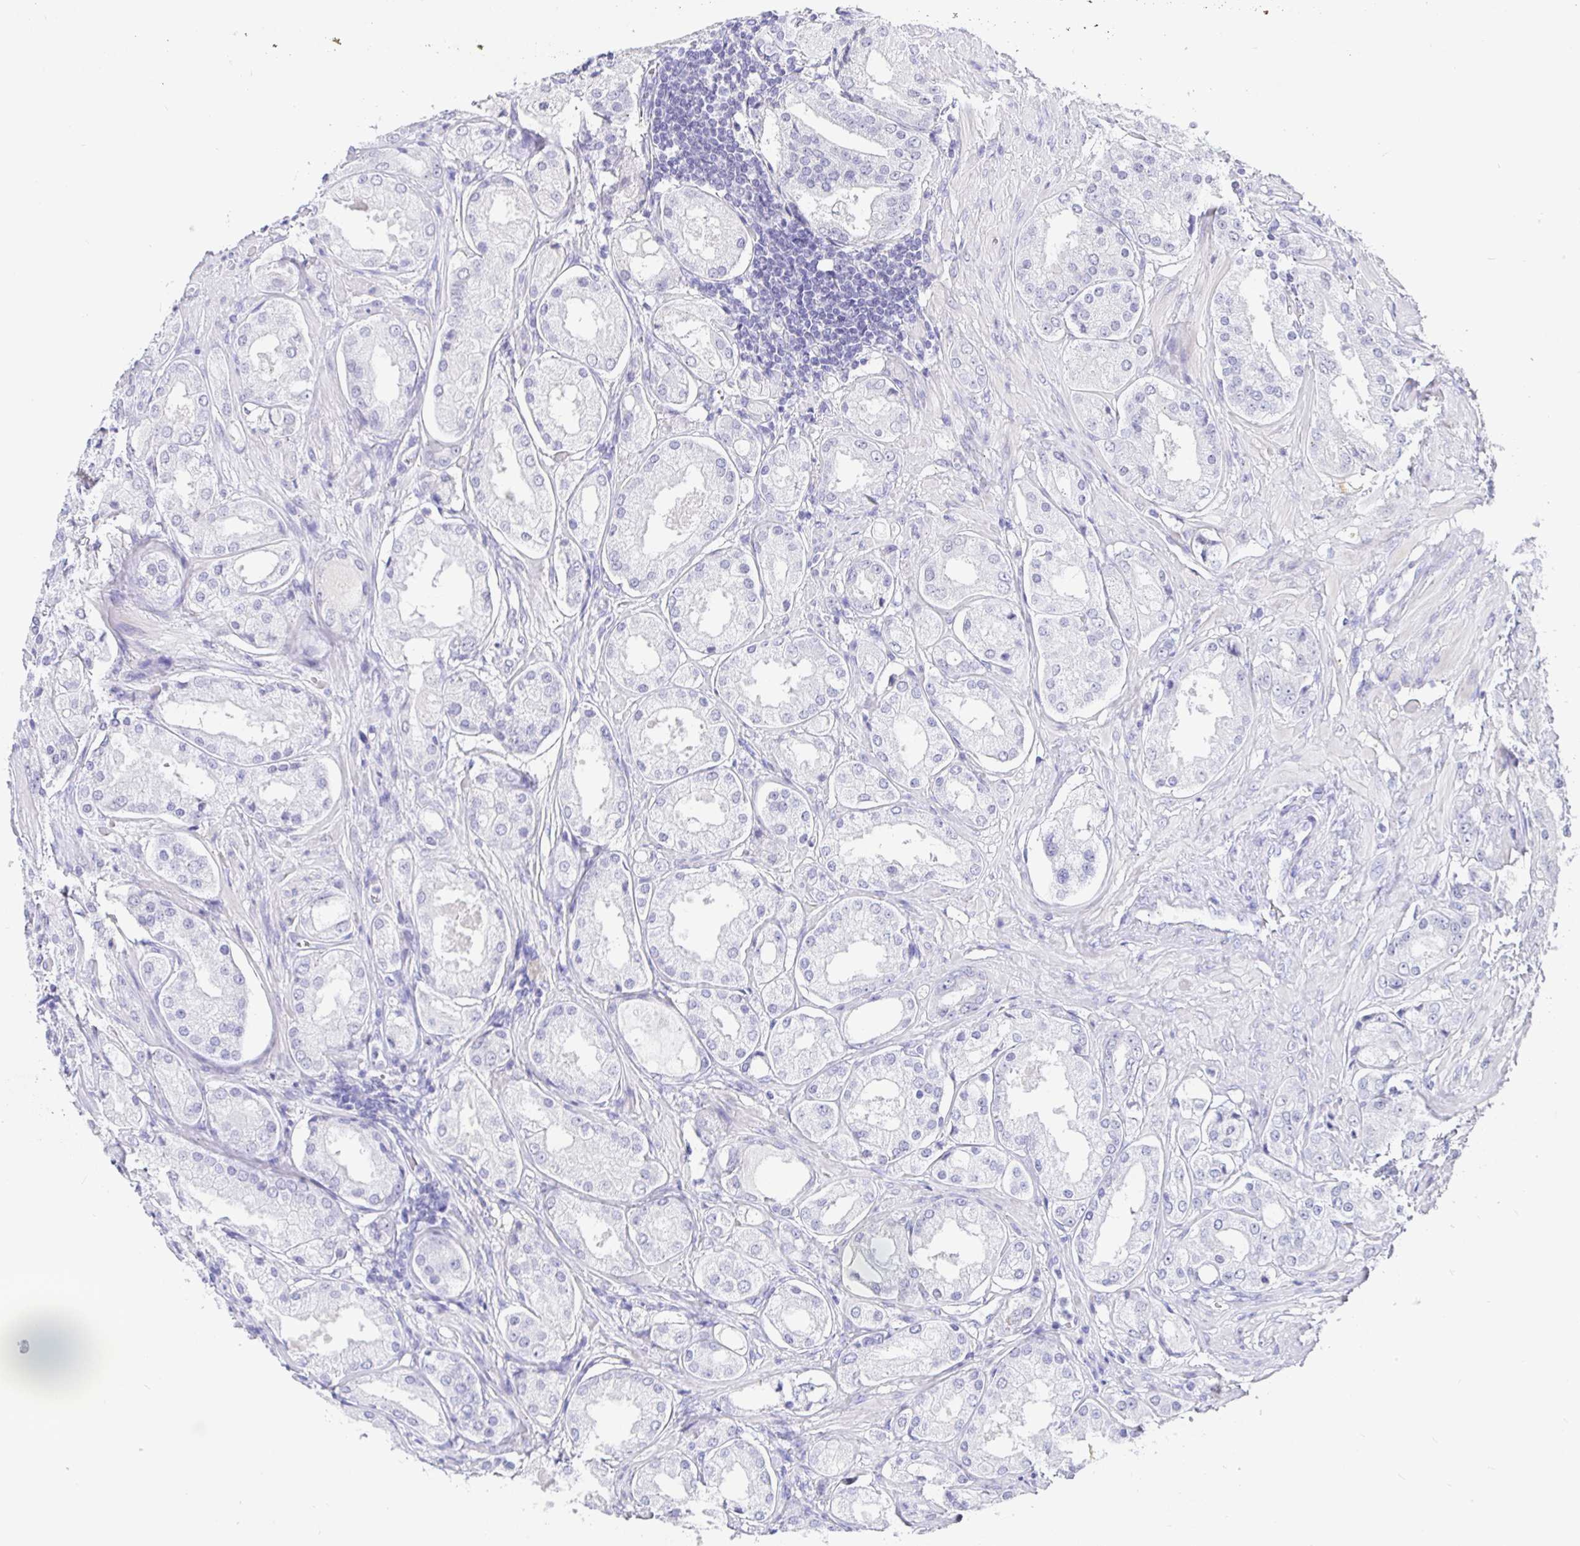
{"staining": {"intensity": "negative", "quantity": "none", "location": "none"}, "tissue": "prostate cancer", "cell_type": "Tumor cells", "image_type": "cancer", "snomed": [{"axis": "morphology", "description": "Adenocarcinoma, Low grade"}, {"axis": "topography", "description": "Prostate"}], "caption": "Image shows no significant protein positivity in tumor cells of prostate cancer (adenocarcinoma (low-grade)). The staining was performed using DAB to visualize the protein expression in brown, while the nuclei were stained in blue with hematoxylin (Magnification: 20x).", "gene": "EZHIP", "patient": {"sex": "male", "age": 68}}